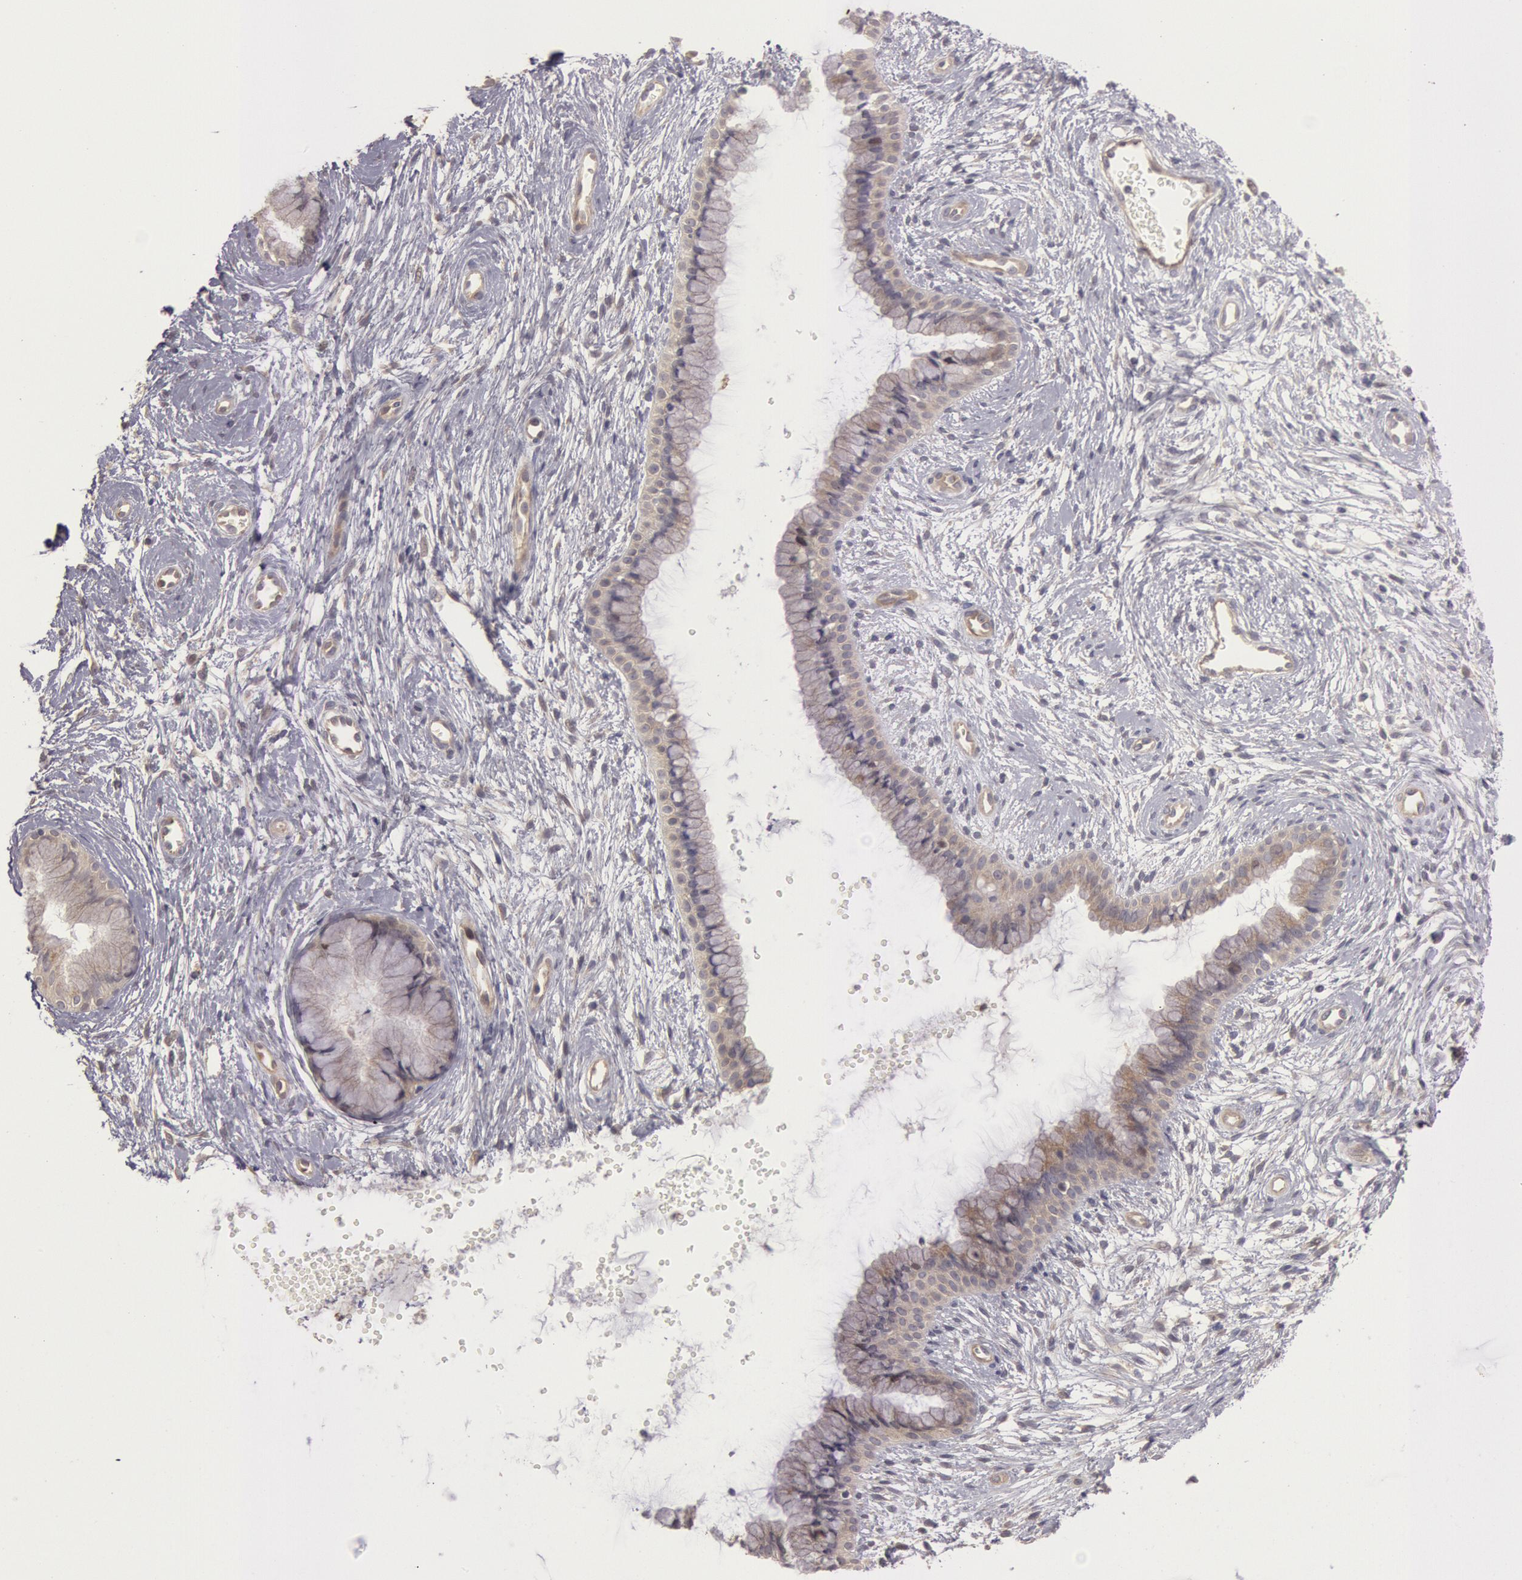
{"staining": {"intensity": "negative", "quantity": "none", "location": "none"}, "tissue": "cervix", "cell_type": "Glandular cells", "image_type": "normal", "snomed": [{"axis": "morphology", "description": "Normal tissue, NOS"}, {"axis": "topography", "description": "Cervix"}], "caption": "Glandular cells show no significant protein expression in benign cervix. (DAB (3,3'-diaminobenzidine) IHC with hematoxylin counter stain).", "gene": "AMOTL1", "patient": {"sex": "female", "age": 39}}